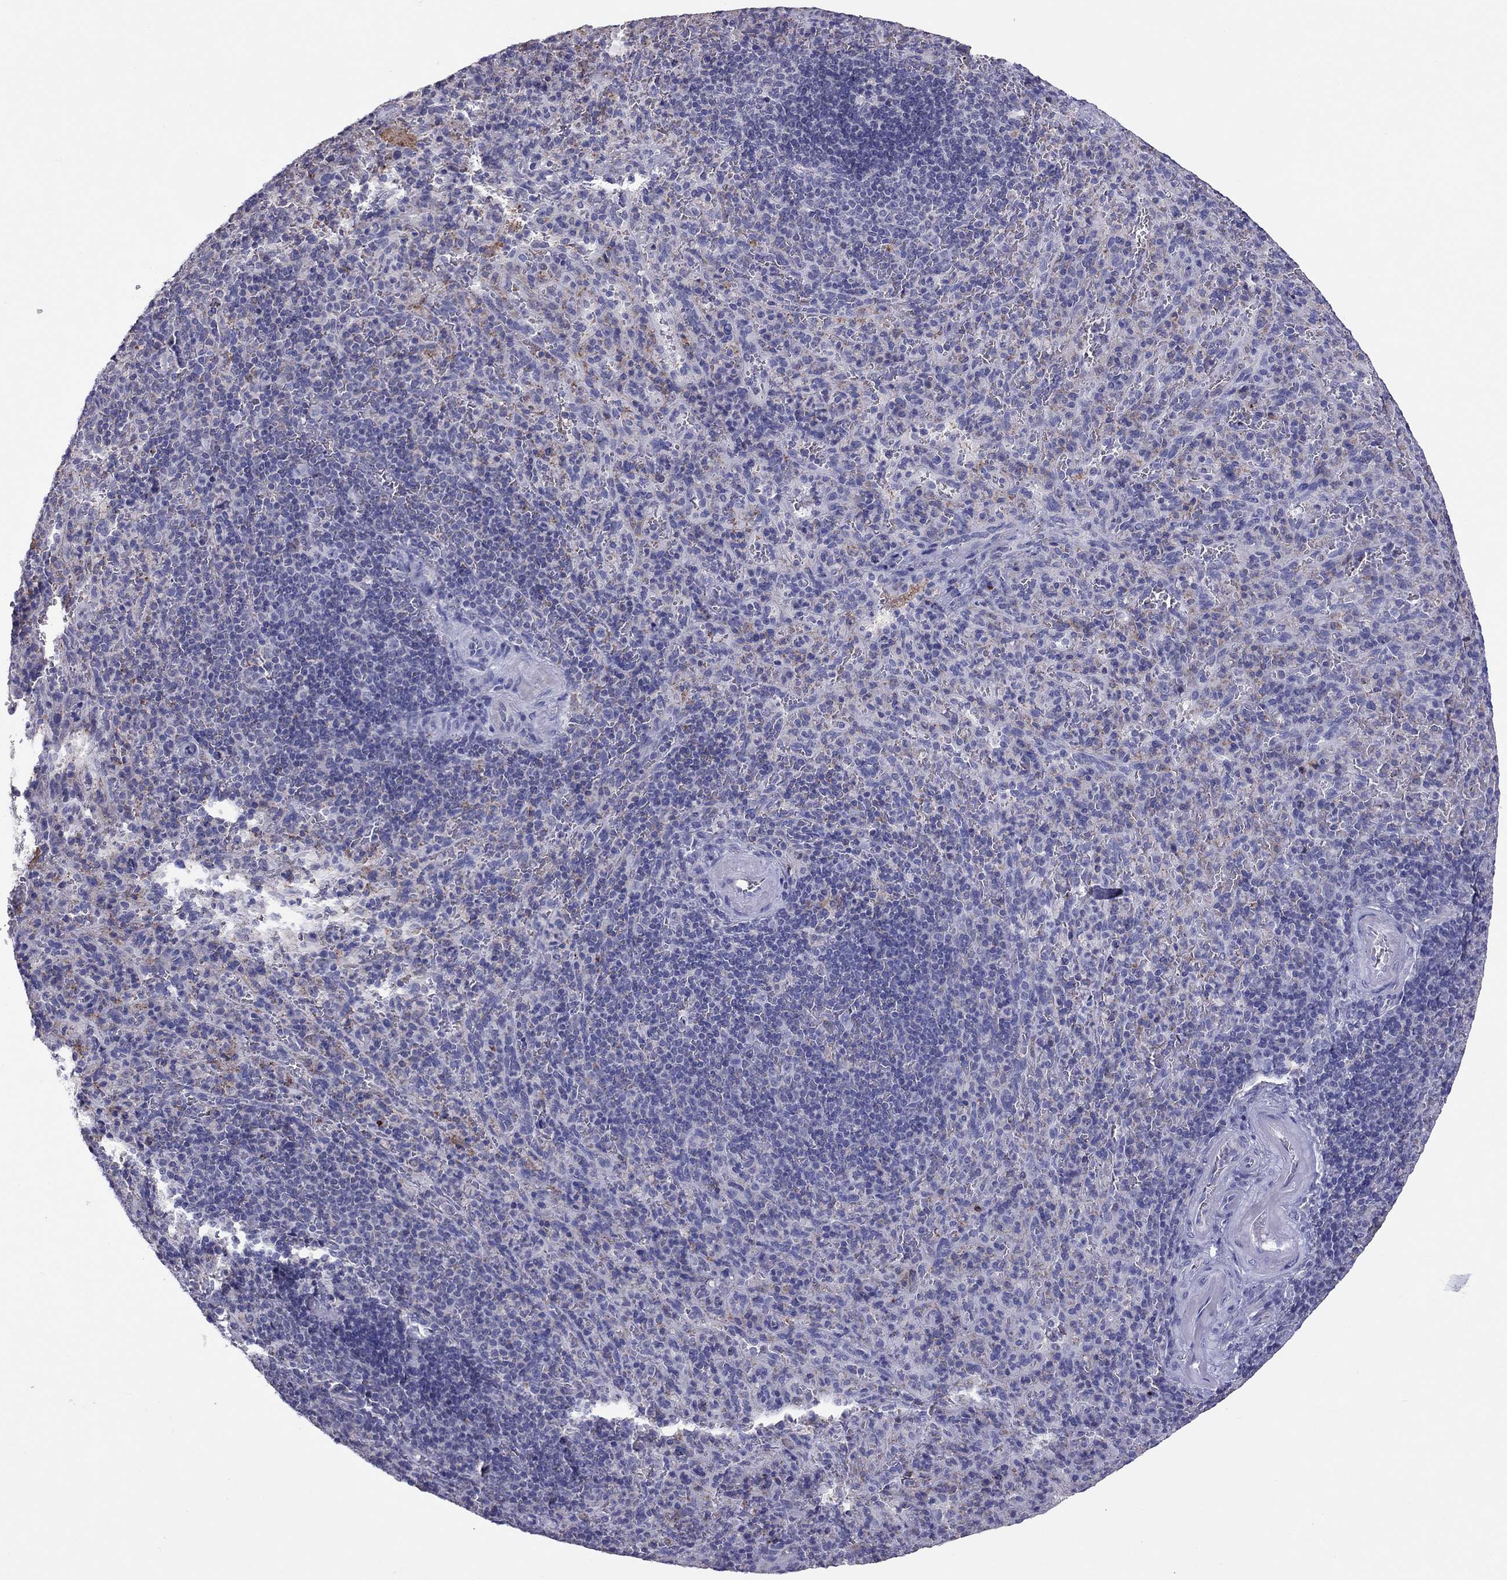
{"staining": {"intensity": "negative", "quantity": "none", "location": "none"}, "tissue": "spleen", "cell_type": "Cells in red pulp", "image_type": "normal", "snomed": [{"axis": "morphology", "description": "Normal tissue, NOS"}, {"axis": "topography", "description": "Spleen"}], "caption": "DAB (3,3'-diaminobenzidine) immunohistochemical staining of unremarkable human spleen reveals no significant staining in cells in red pulp. (Stains: DAB immunohistochemistry with hematoxylin counter stain, Microscopy: brightfield microscopy at high magnification).", "gene": "ADORA2A", "patient": {"sex": "male", "age": 57}}